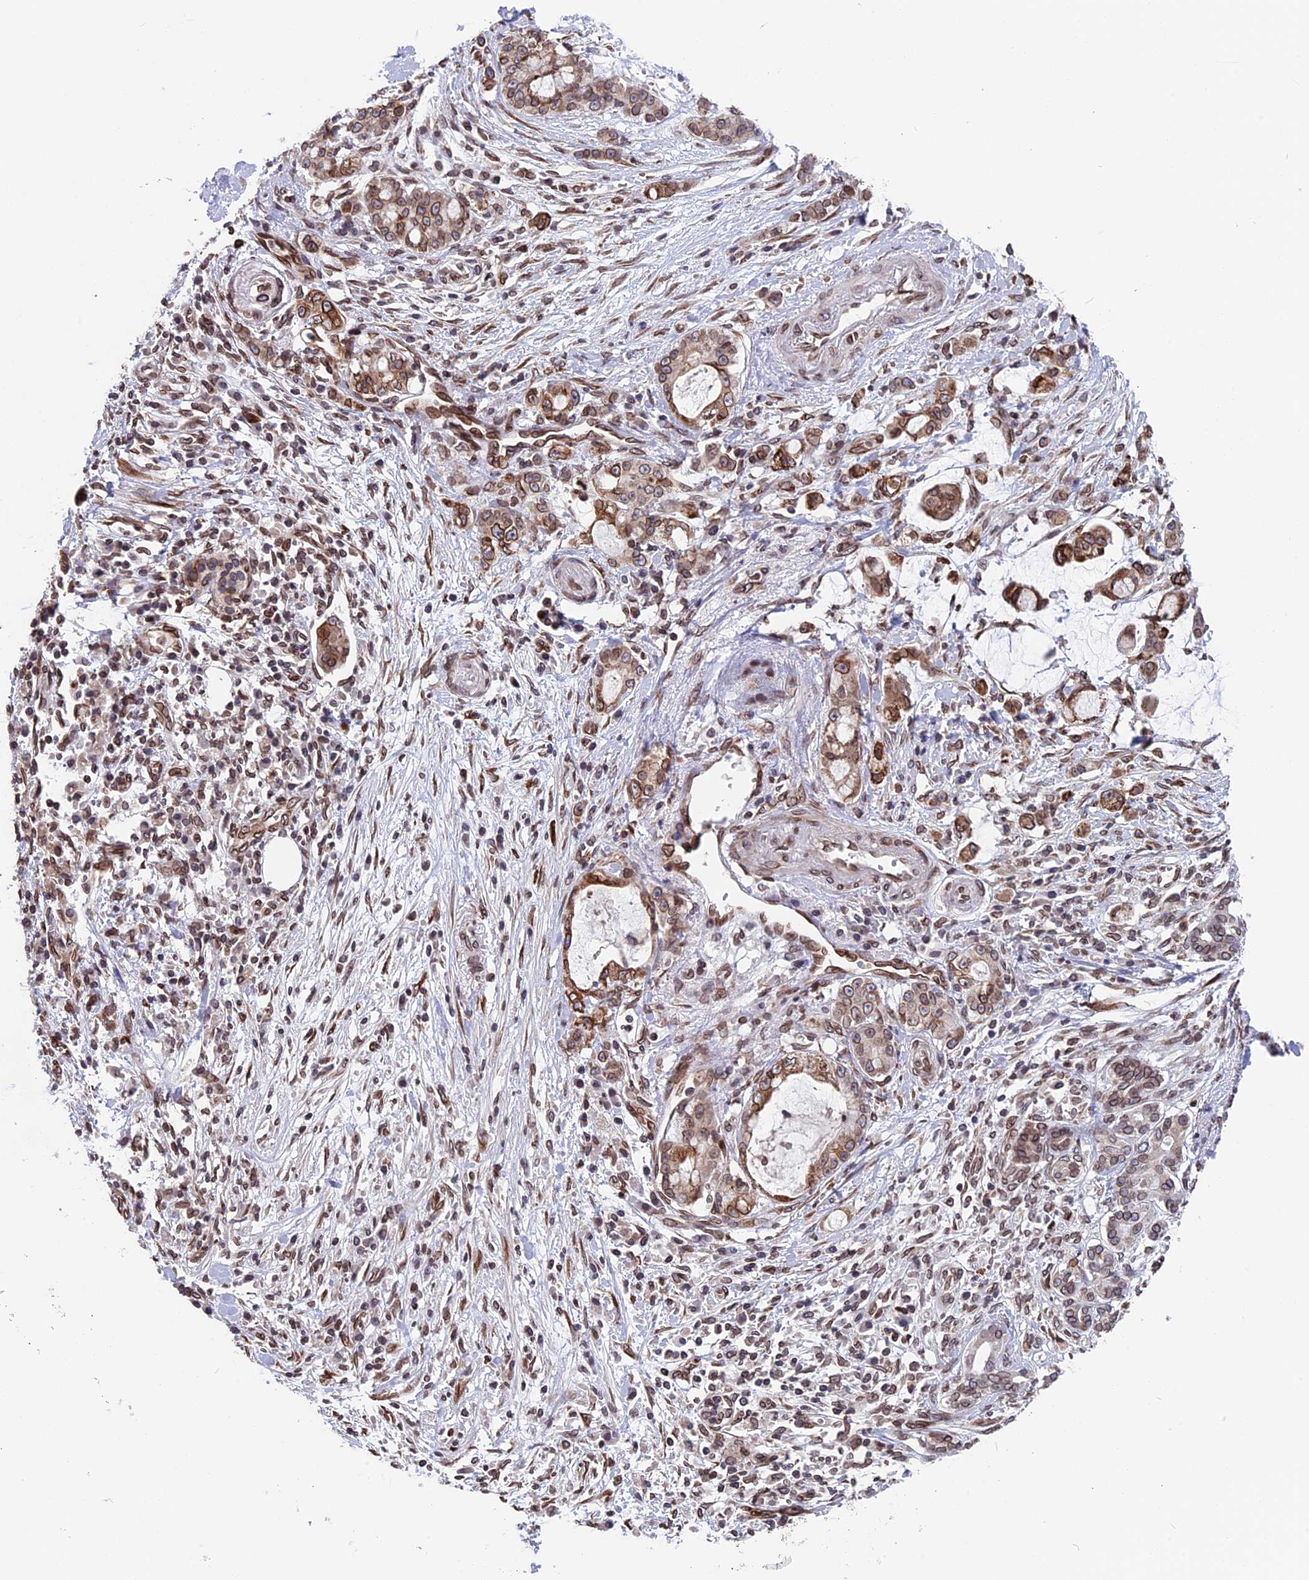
{"staining": {"intensity": "moderate", "quantity": ">75%", "location": "cytoplasmic/membranous,nuclear"}, "tissue": "pancreatic cancer", "cell_type": "Tumor cells", "image_type": "cancer", "snomed": [{"axis": "morphology", "description": "Adenocarcinoma, NOS"}, {"axis": "topography", "description": "Pancreas"}], "caption": "Brown immunohistochemical staining in human pancreatic adenocarcinoma reveals moderate cytoplasmic/membranous and nuclear positivity in about >75% of tumor cells. (IHC, brightfield microscopy, high magnification).", "gene": "PTCHD4", "patient": {"sex": "female", "age": 73}}